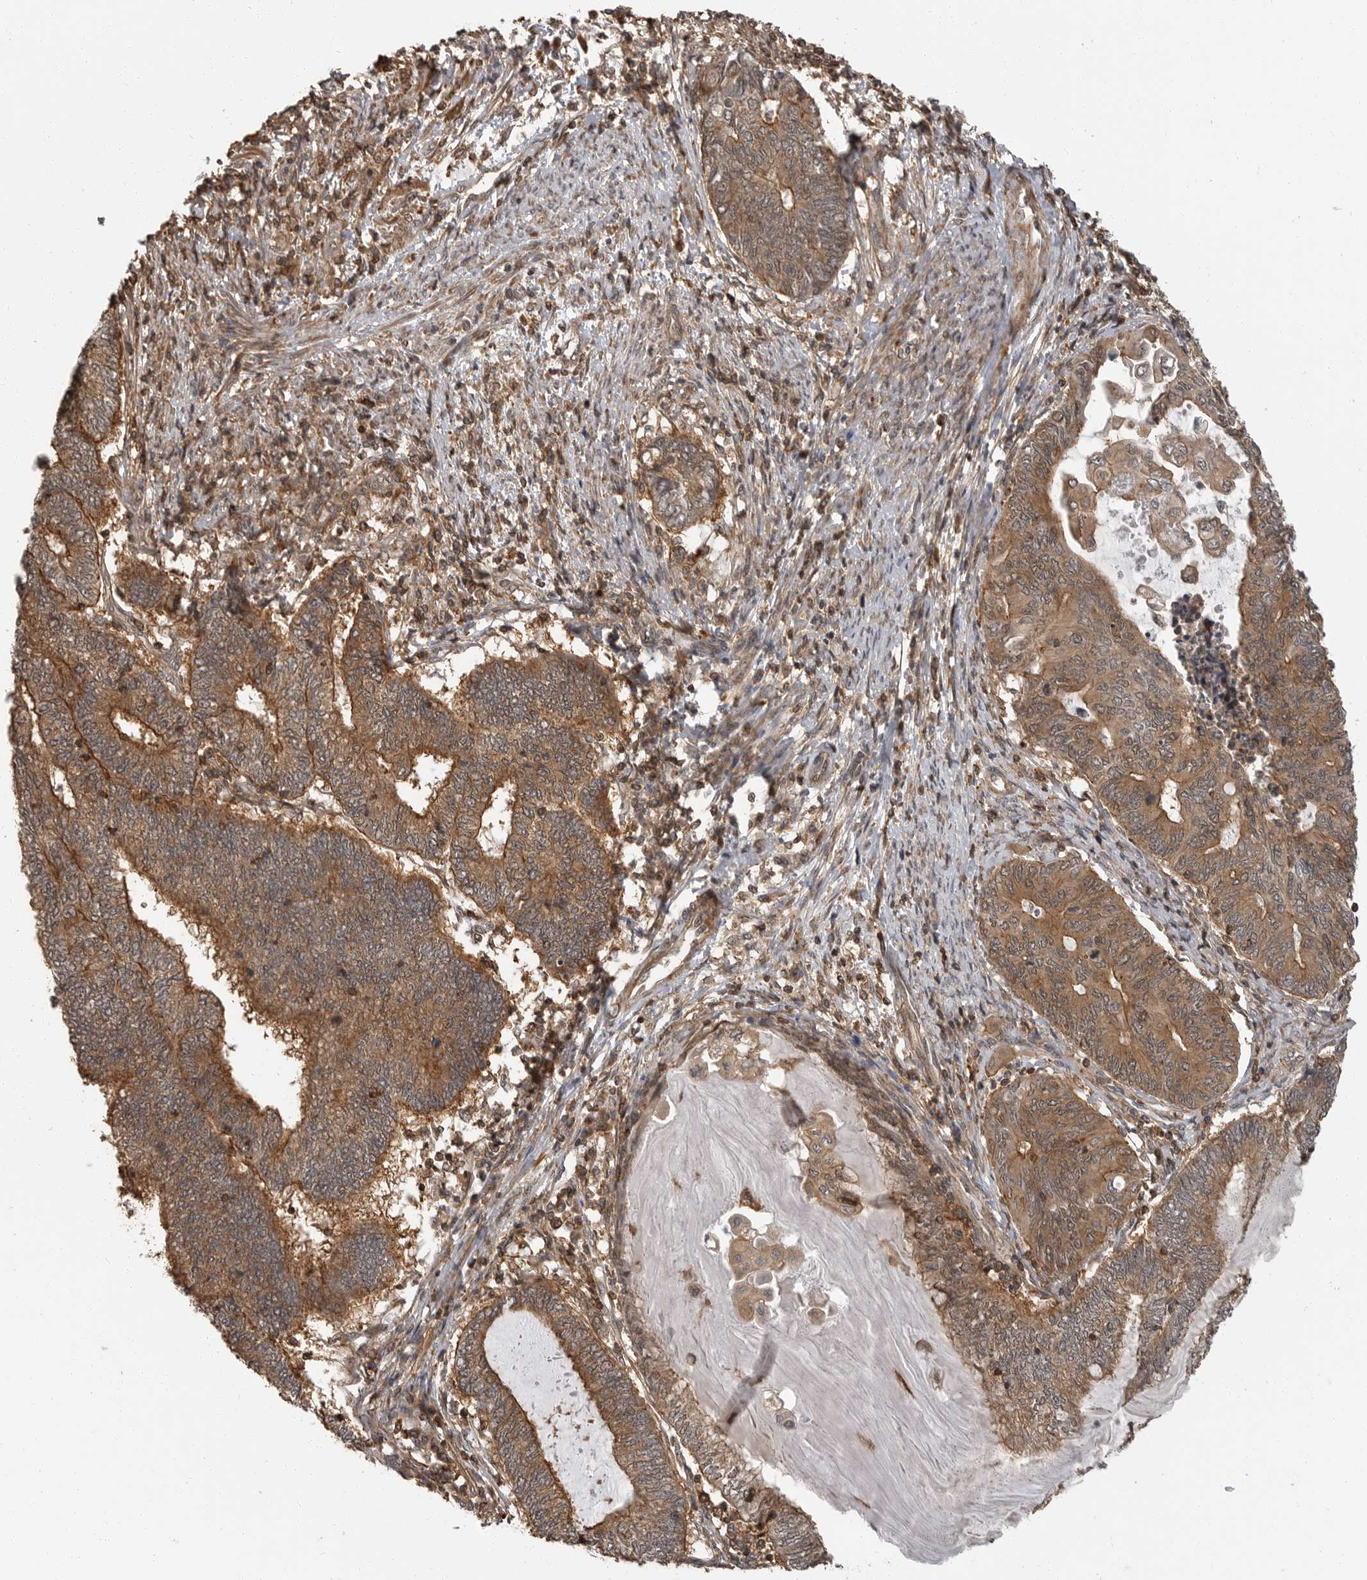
{"staining": {"intensity": "moderate", "quantity": ">75%", "location": "cytoplasmic/membranous"}, "tissue": "endometrial cancer", "cell_type": "Tumor cells", "image_type": "cancer", "snomed": [{"axis": "morphology", "description": "Adenocarcinoma, NOS"}, {"axis": "topography", "description": "Uterus"}, {"axis": "topography", "description": "Endometrium"}], "caption": "Moderate cytoplasmic/membranous positivity for a protein is appreciated in approximately >75% of tumor cells of endometrial cancer (adenocarcinoma) using immunohistochemistry.", "gene": "ERN1", "patient": {"sex": "female", "age": 70}}